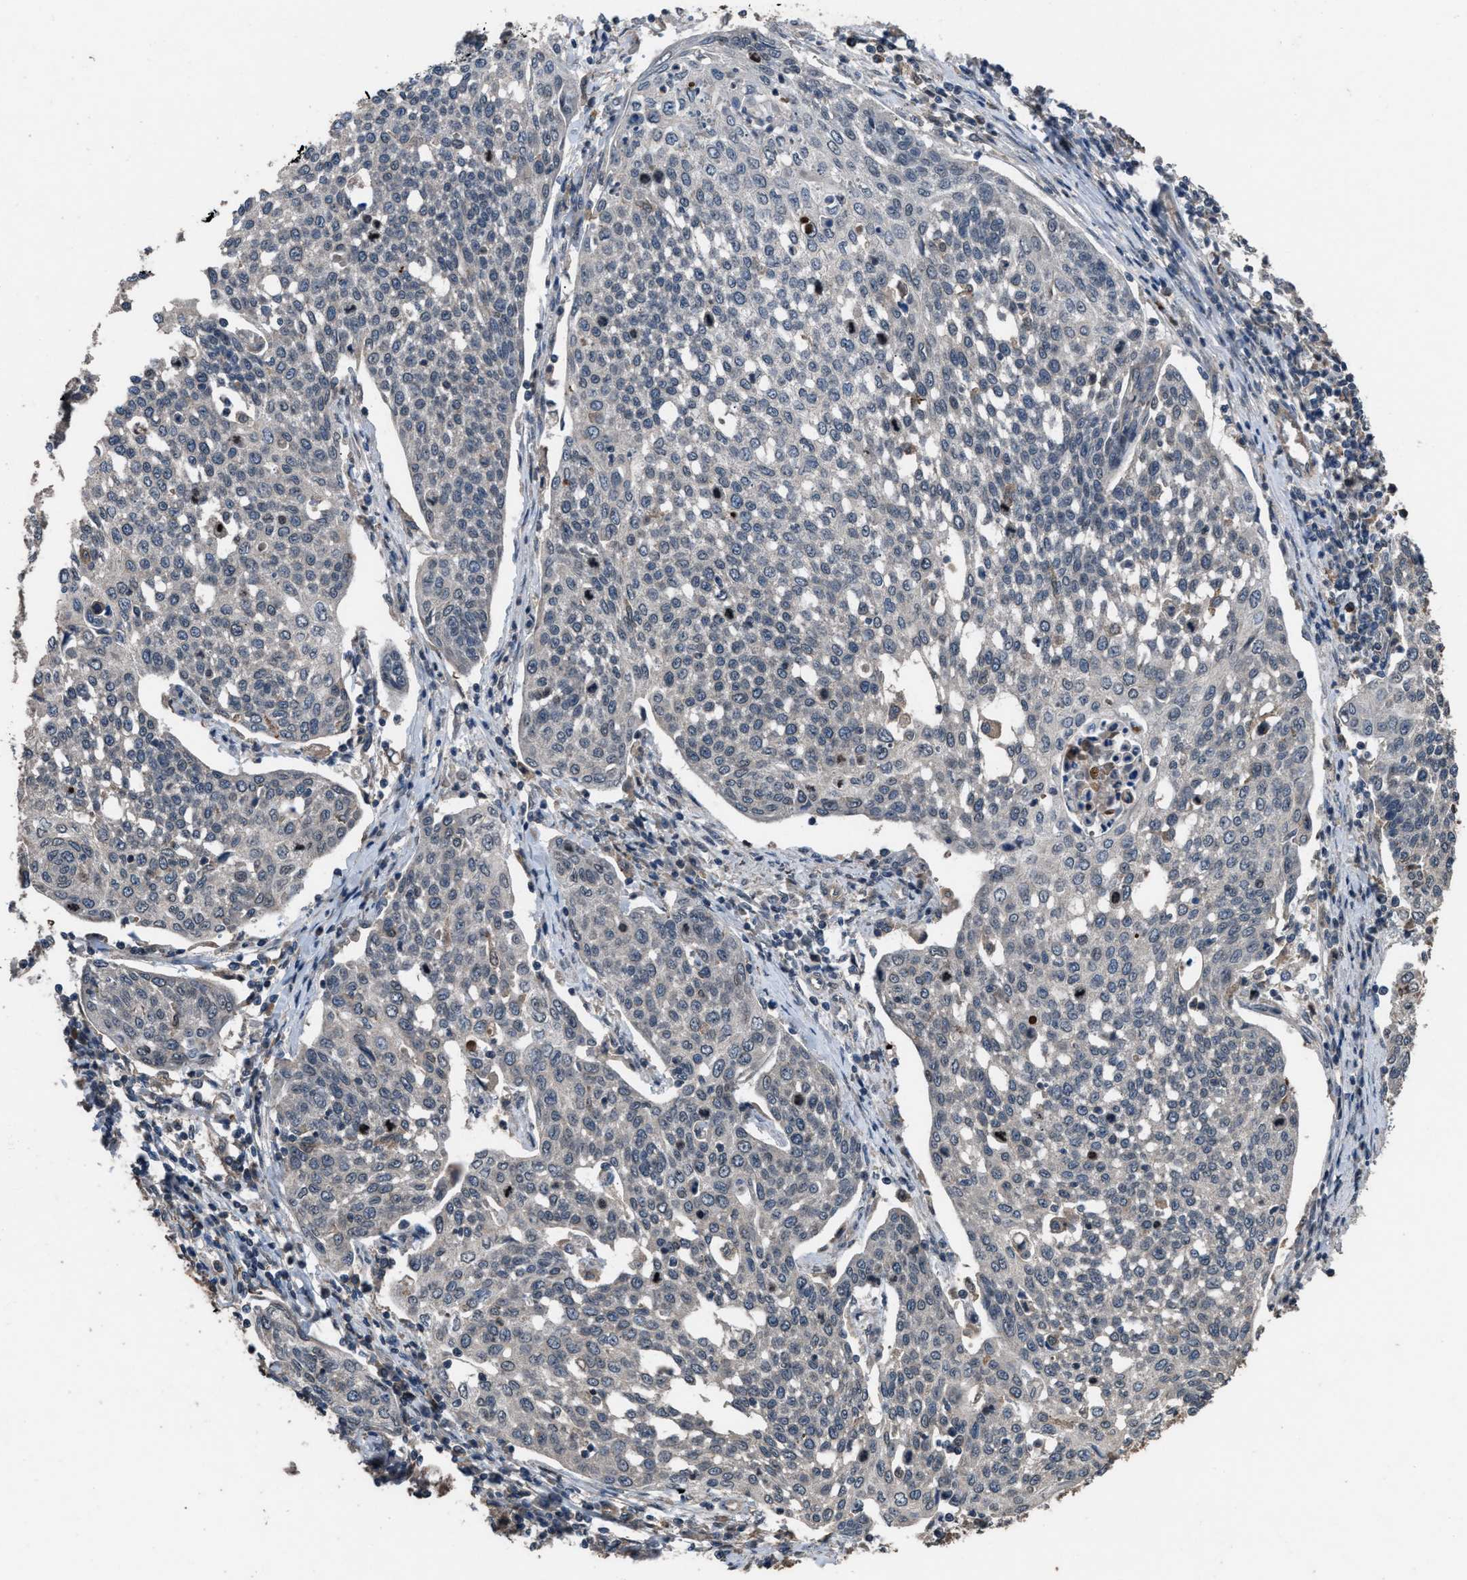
{"staining": {"intensity": "negative", "quantity": "none", "location": "none"}, "tissue": "cervical cancer", "cell_type": "Tumor cells", "image_type": "cancer", "snomed": [{"axis": "morphology", "description": "Squamous cell carcinoma, NOS"}, {"axis": "topography", "description": "Cervix"}], "caption": "Immunohistochemistry (IHC) histopathology image of human squamous cell carcinoma (cervical) stained for a protein (brown), which demonstrates no positivity in tumor cells.", "gene": "UTRN", "patient": {"sex": "female", "age": 34}}